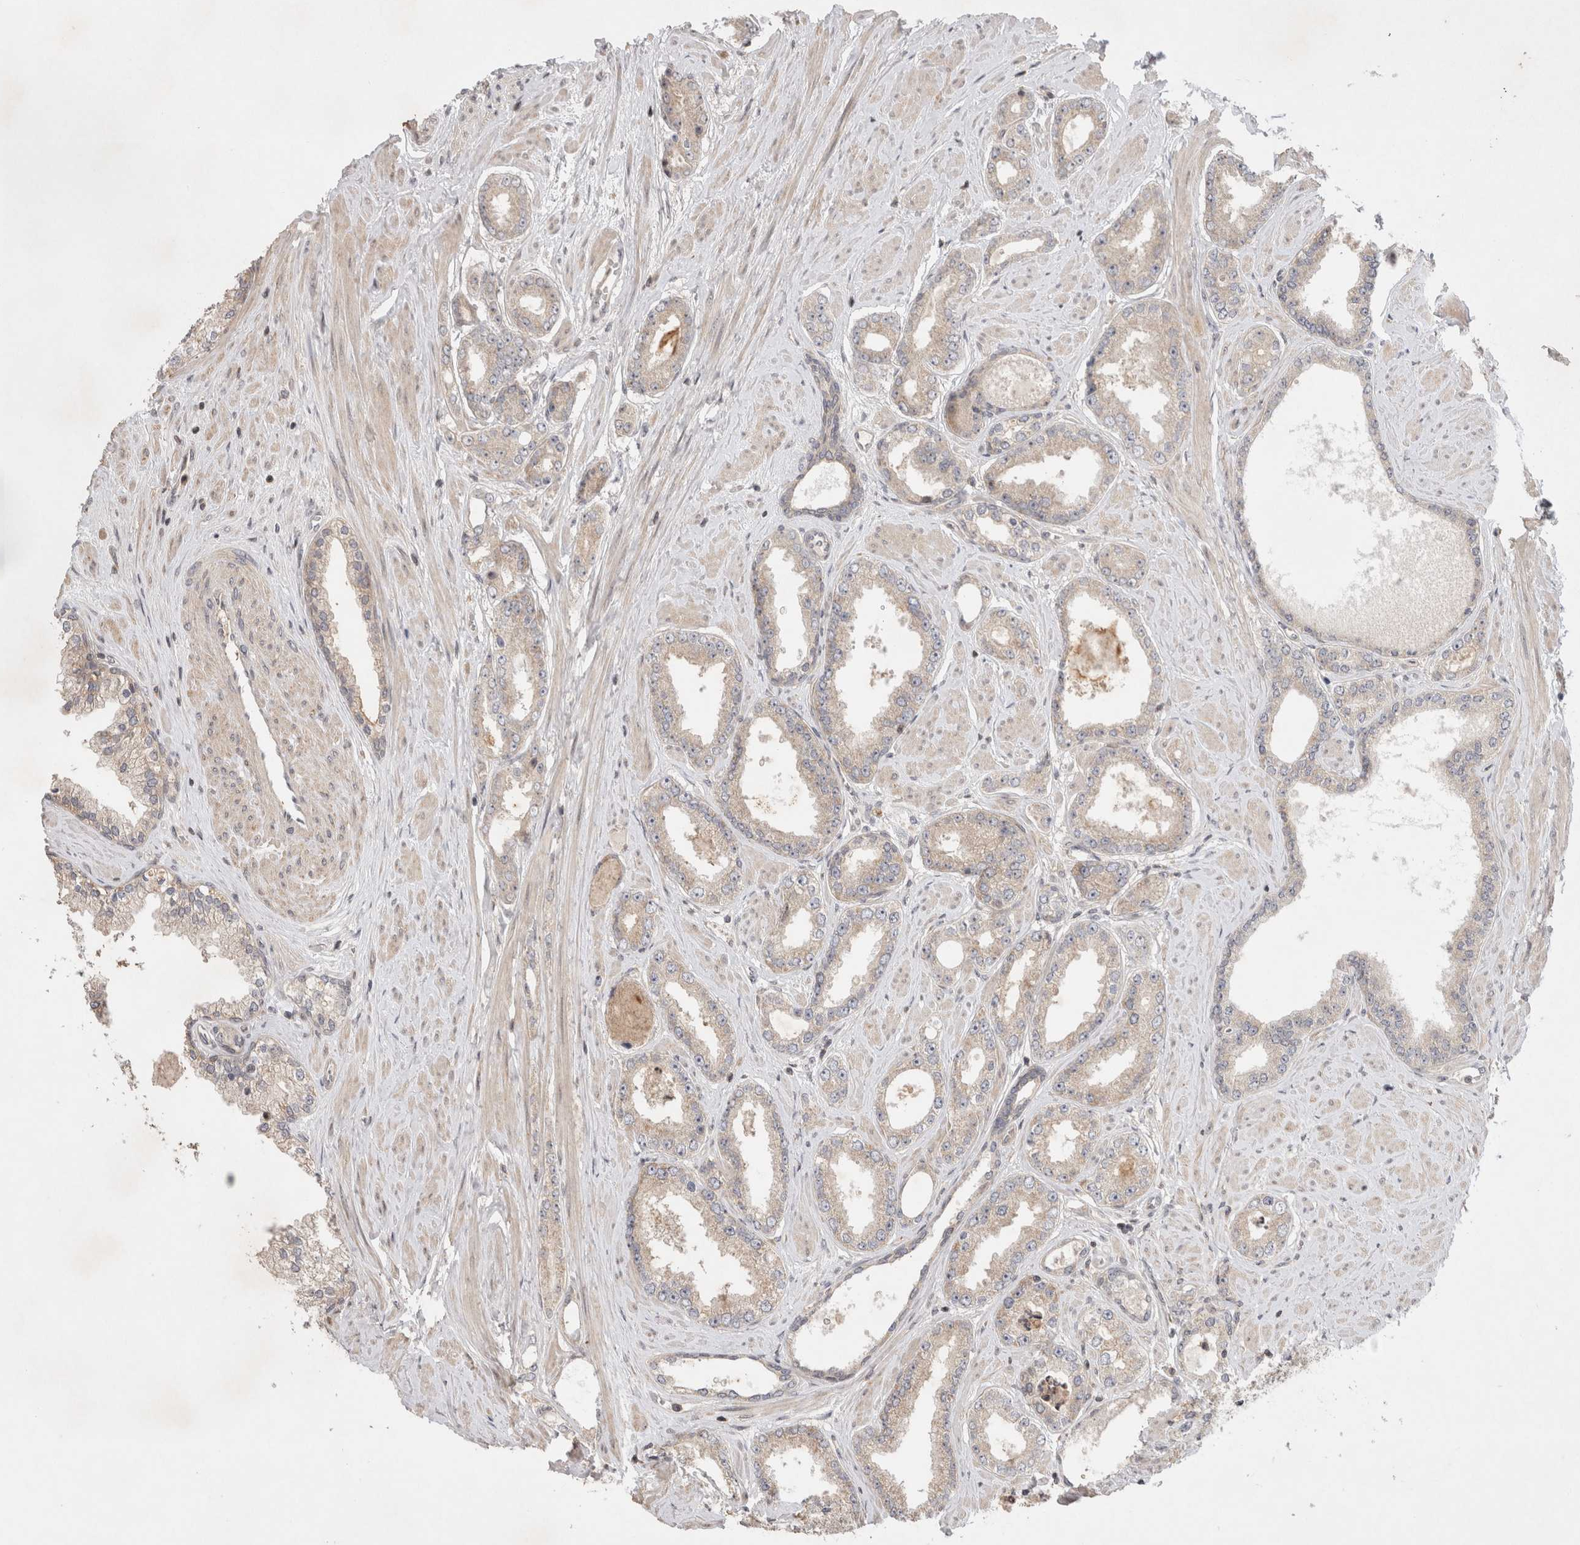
{"staining": {"intensity": "weak", "quantity": ">75%", "location": "cytoplasmic/membranous"}, "tissue": "prostate cancer", "cell_type": "Tumor cells", "image_type": "cancer", "snomed": [{"axis": "morphology", "description": "Adenocarcinoma, Low grade"}, {"axis": "topography", "description": "Prostate"}], "caption": "DAB (3,3'-diaminobenzidine) immunohistochemical staining of prostate cancer (low-grade adenocarcinoma) displays weak cytoplasmic/membranous protein positivity in about >75% of tumor cells.", "gene": "EIF2AK1", "patient": {"sex": "male", "age": 62}}